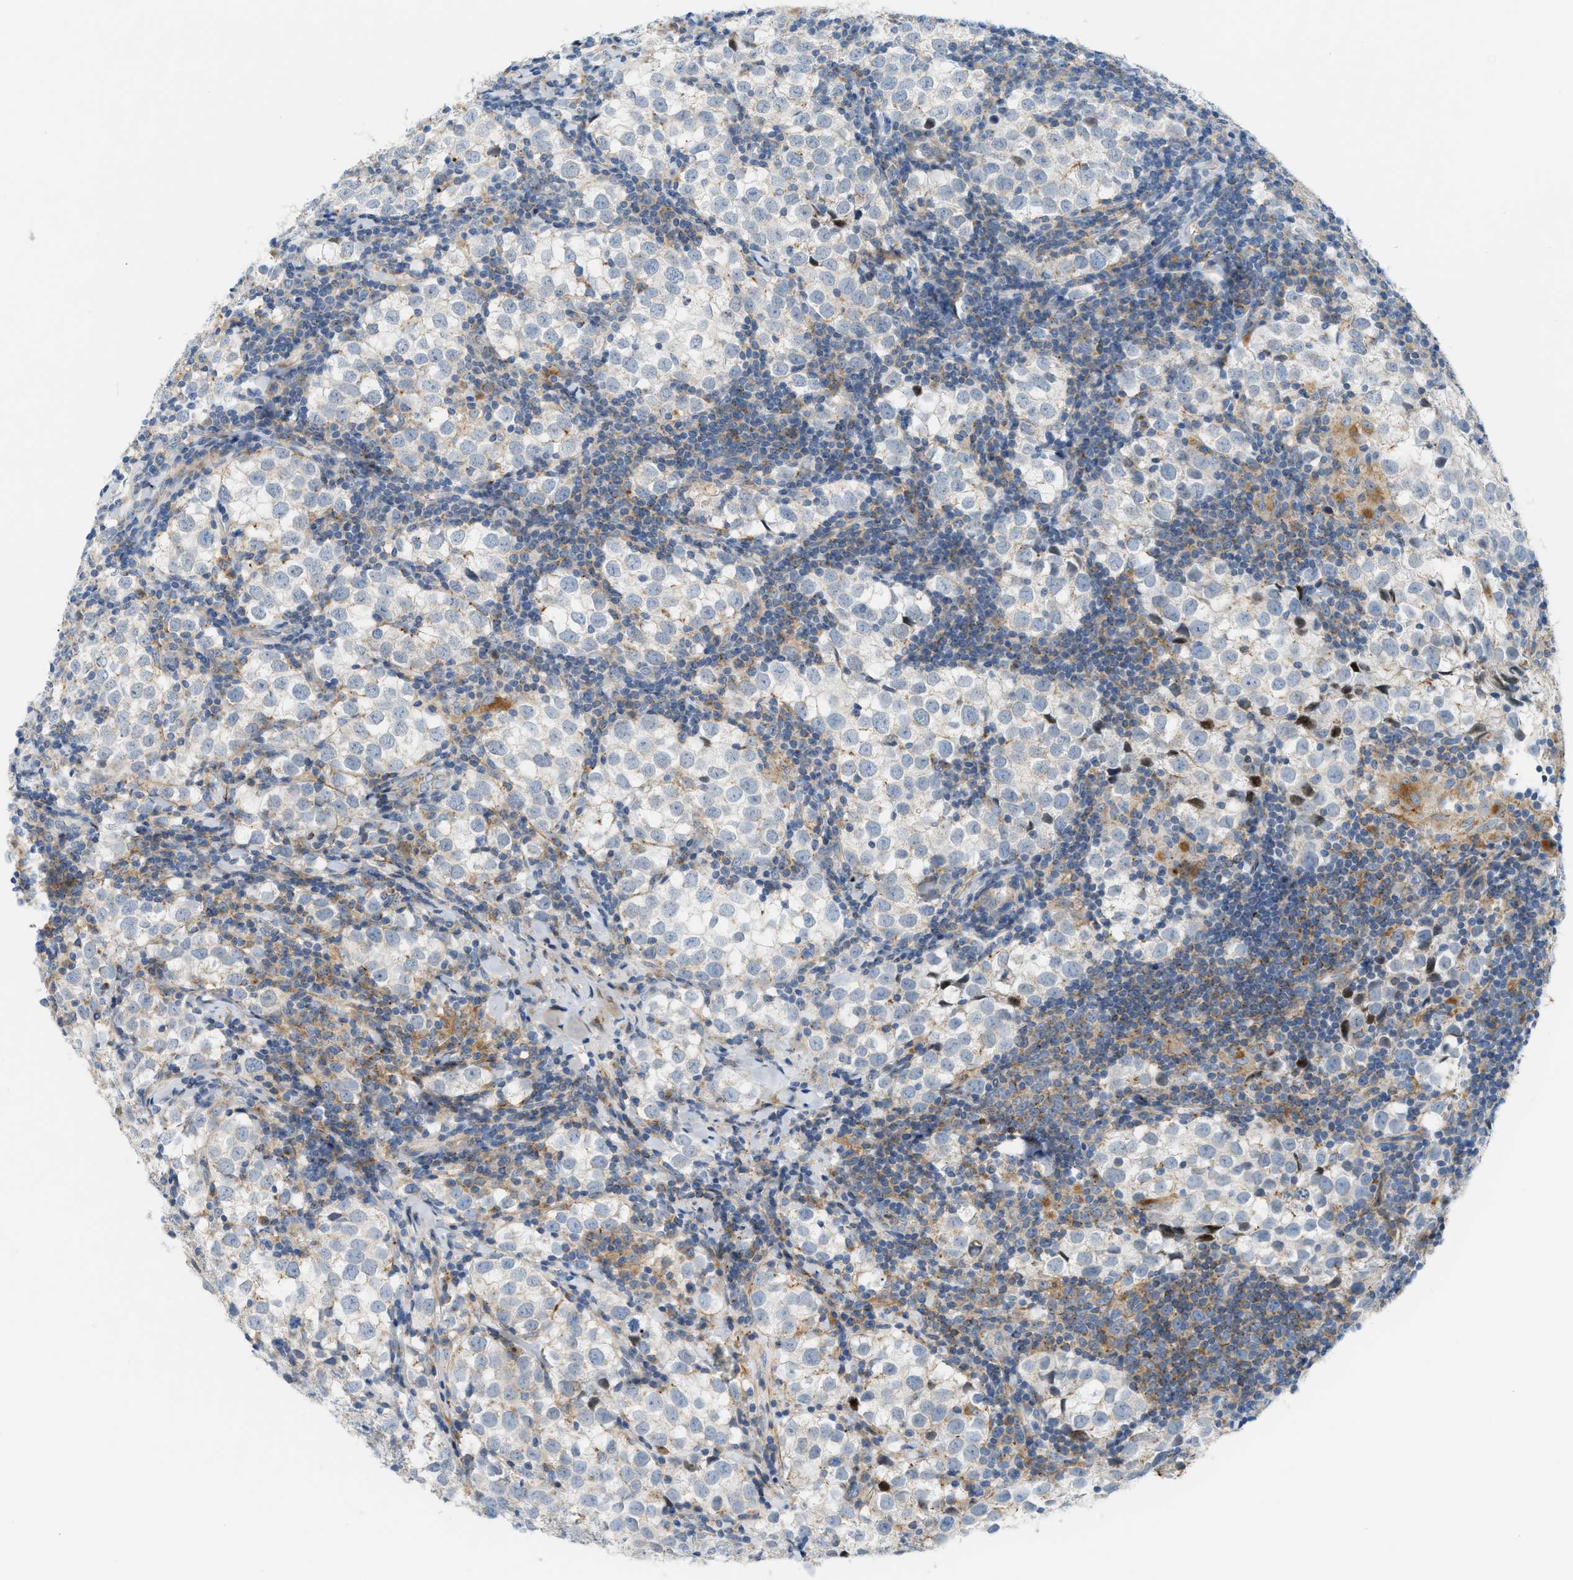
{"staining": {"intensity": "negative", "quantity": "none", "location": "none"}, "tissue": "testis cancer", "cell_type": "Tumor cells", "image_type": "cancer", "snomed": [{"axis": "morphology", "description": "Seminoma, NOS"}, {"axis": "morphology", "description": "Carcinoma, Embryonal, NOS"}, {"axis": "topography", "description": "Testis"}], "caption": "Immunohistochemical staining of testis seminoma demonstrates no significant positivity in tumor cells.", "gene": "LMBRD1", "patient": {"sex": "male", "age": 36}}